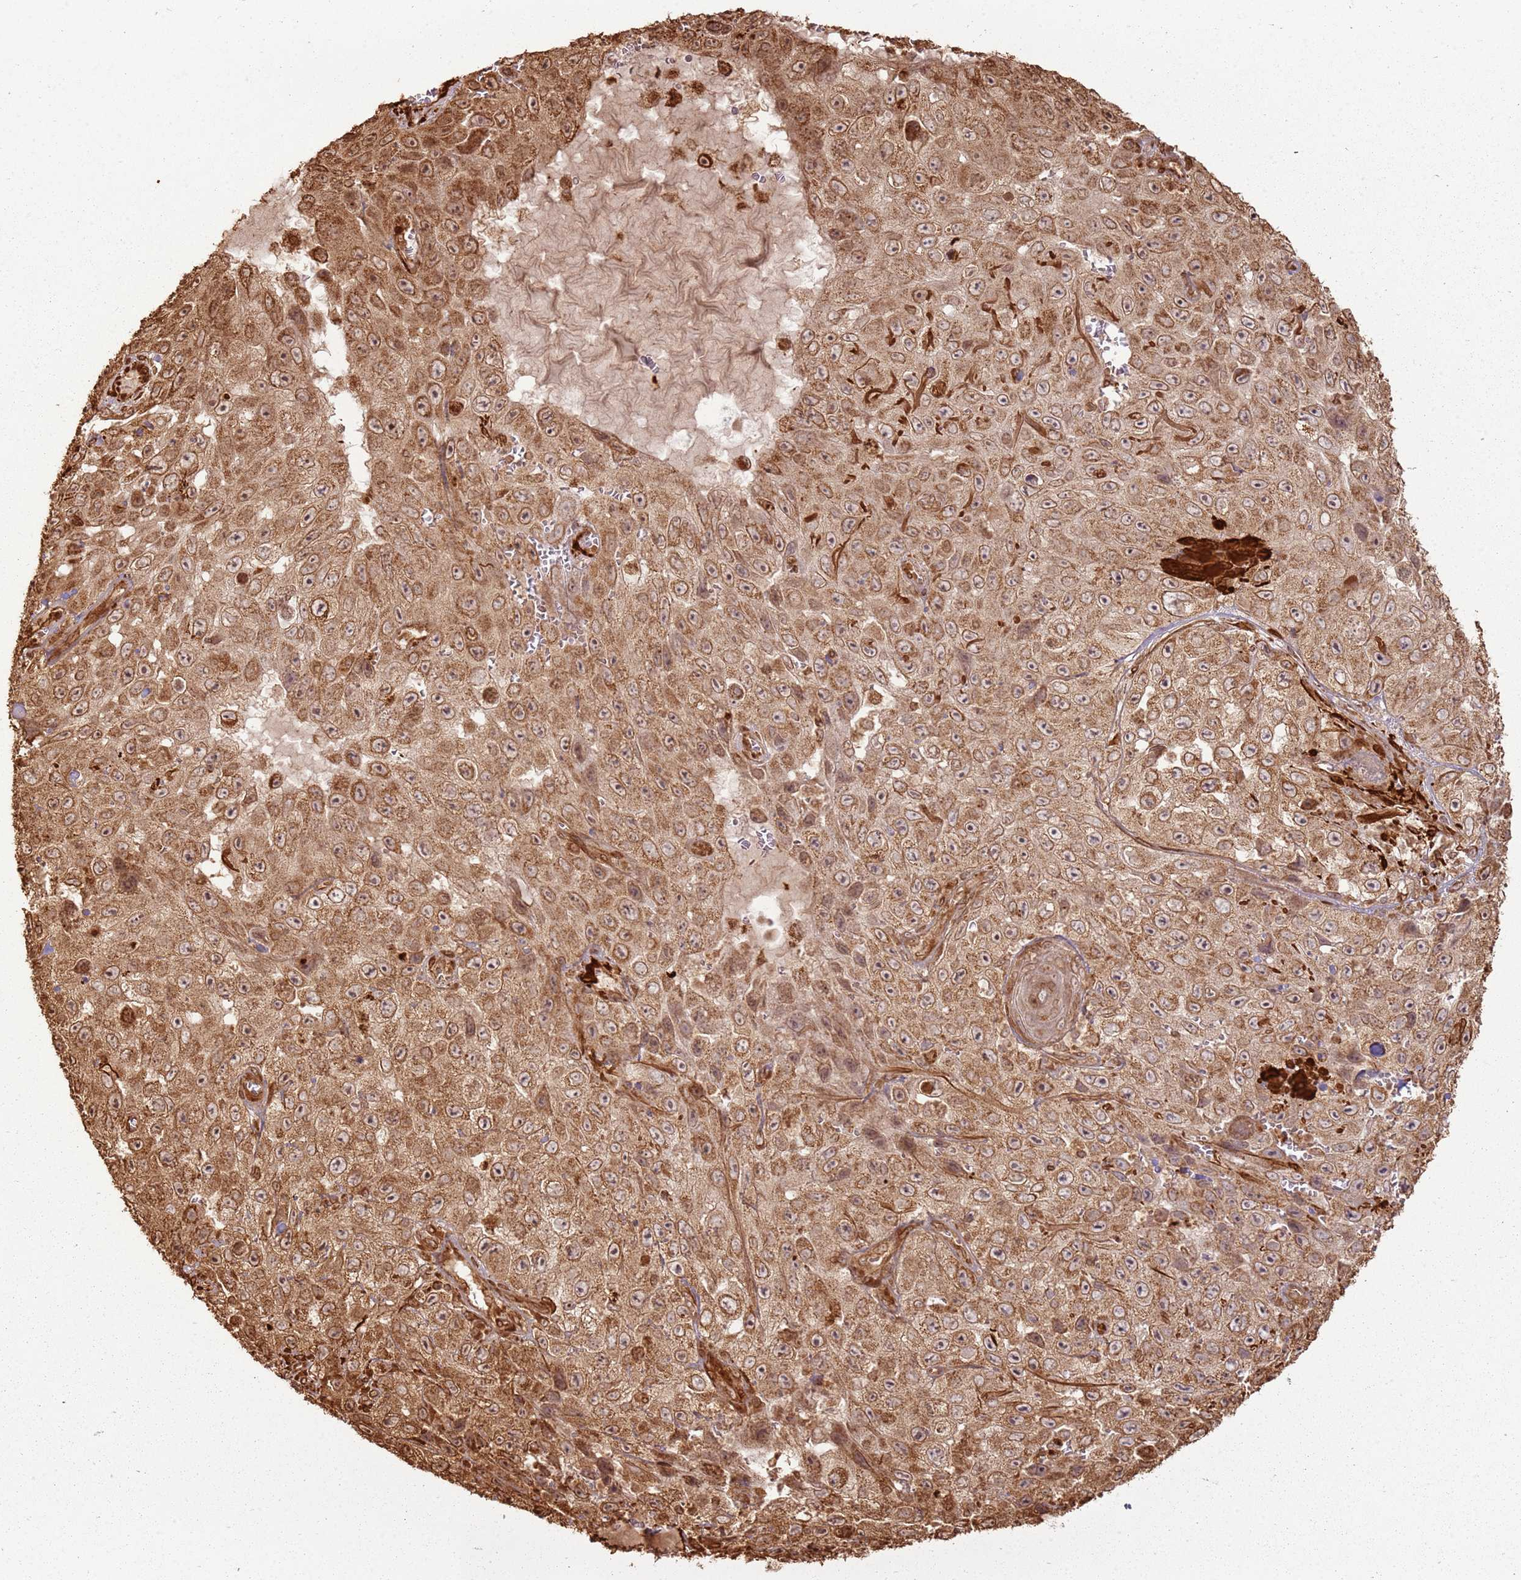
{"staining": {"intensity": "moderate", "quantity": ">75%", "location": "cytoplasmic/membranous"}, "tissue": "skin cancer", "cell_type": "Tumor cells", "image_type": "cancer", "snomed": [{"axis": "morphology", "description": "Squamous cell carcinoma, NOS"}, {"axis": "topography", "description": "Skin"}], "caption": "This histopathology image shows skin cancer (squamous cell carcinoma) stained with immunohistochemistry (IHC) to label a protein in brown. The cytoplasmic/membranous of tumor cells show moderate positivity for the protein. Nuclei are counter-stained blue.", "gene": "DDX59", "patient": {"sex": "male", "age": 82}}